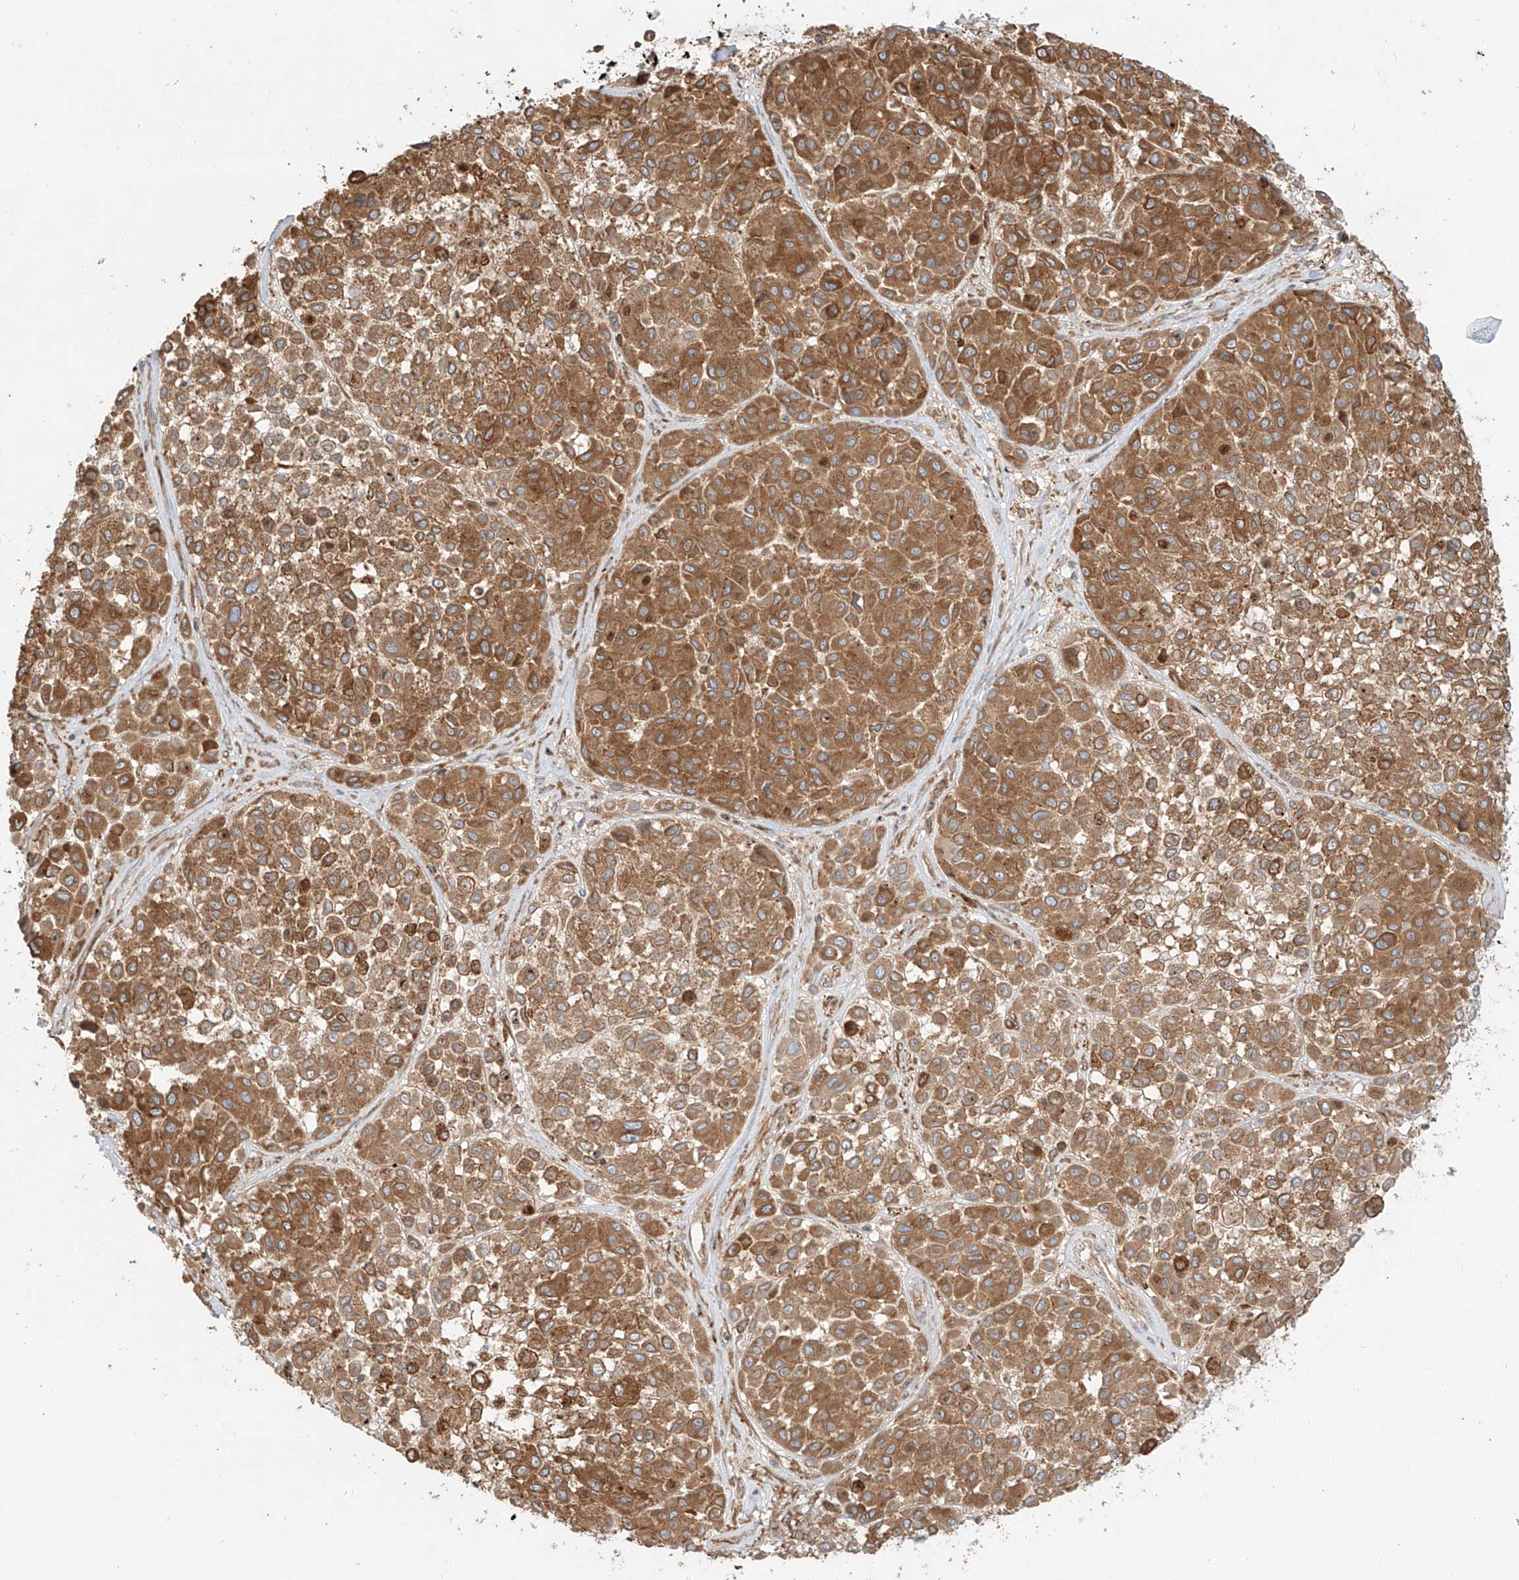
{"staining": {"intensity": "moderate", "quantity": ">75%", "location": "cytoplasmic/membranous"}, "tissue": "melanoma", "cell_type": "Tumor cells", "image_type": "cancer", "snomed": [{"axis": "morphology", "description": "Malignant melanoma, Metastatic site"}, {"axis": "topography", "description": "Soft tissue"}], "caption": "Immunohistochemical staining of human malignant melanoma (metastatic site) demonstrates moderate cytoplasmic/membranous protein expression in approximately >75% of tumor cells.", "gene": "SNX9", "patient": {"sex": "male", "age": 41}}